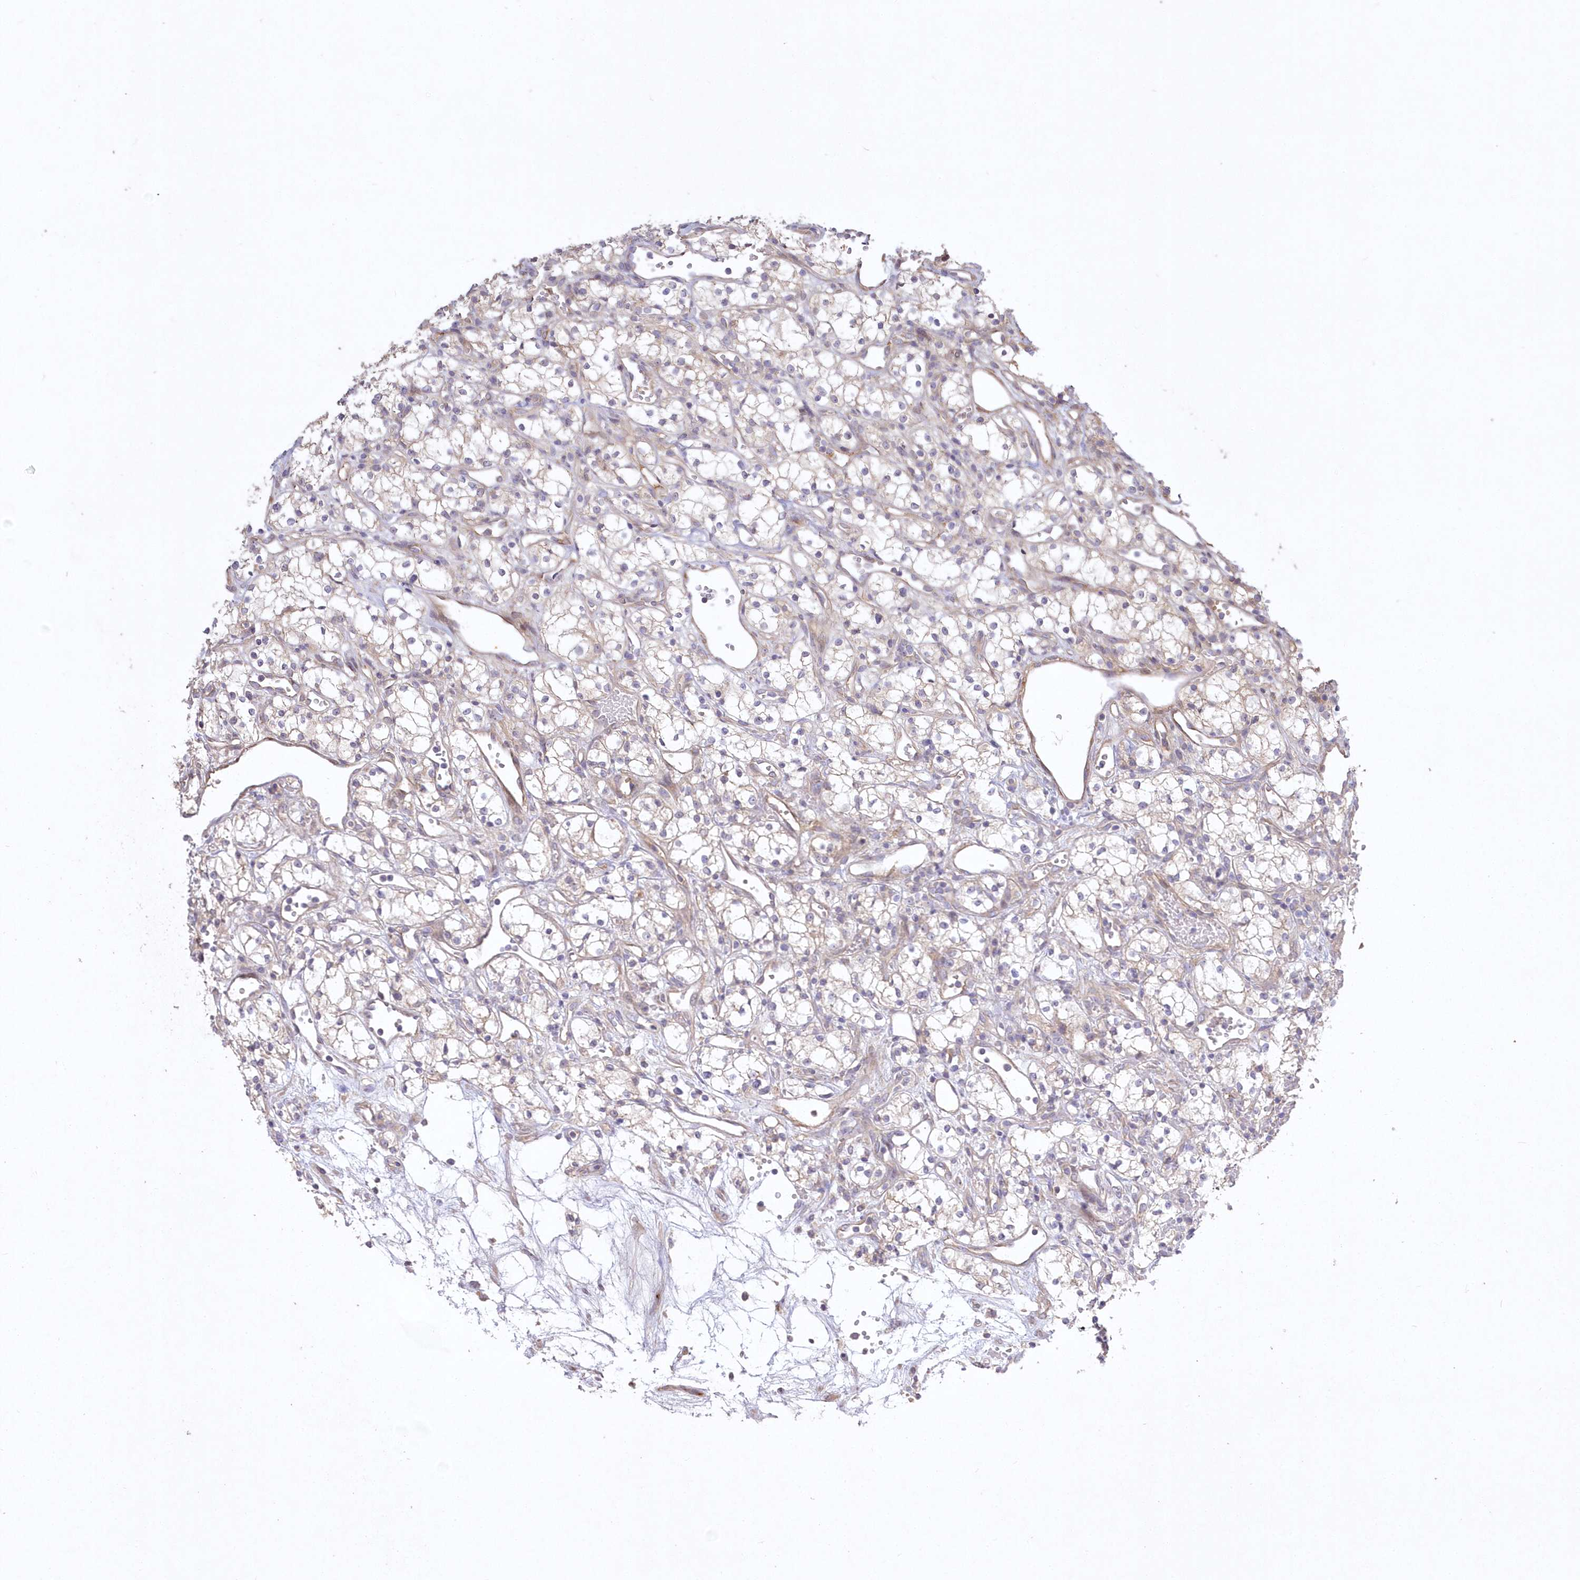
{"staining": {"intensity": "negative", "quantity": "none", "location": "none"}, "tissue": "renal cancer", "cell_type": "Tumor cells", "image_type": "cancer", "snomed": [{"axis": "morphology", "description": "Adenocarcinoma, NOS"}, {"axis": "topography", "description": "Kidney"}], "caption": "The IHC histopathology image has no significant staining in tumor cells of renal adenocarcinoma tissue.", "gene": "WBP1L", "patient": {"sex": "male", "age": 59}}